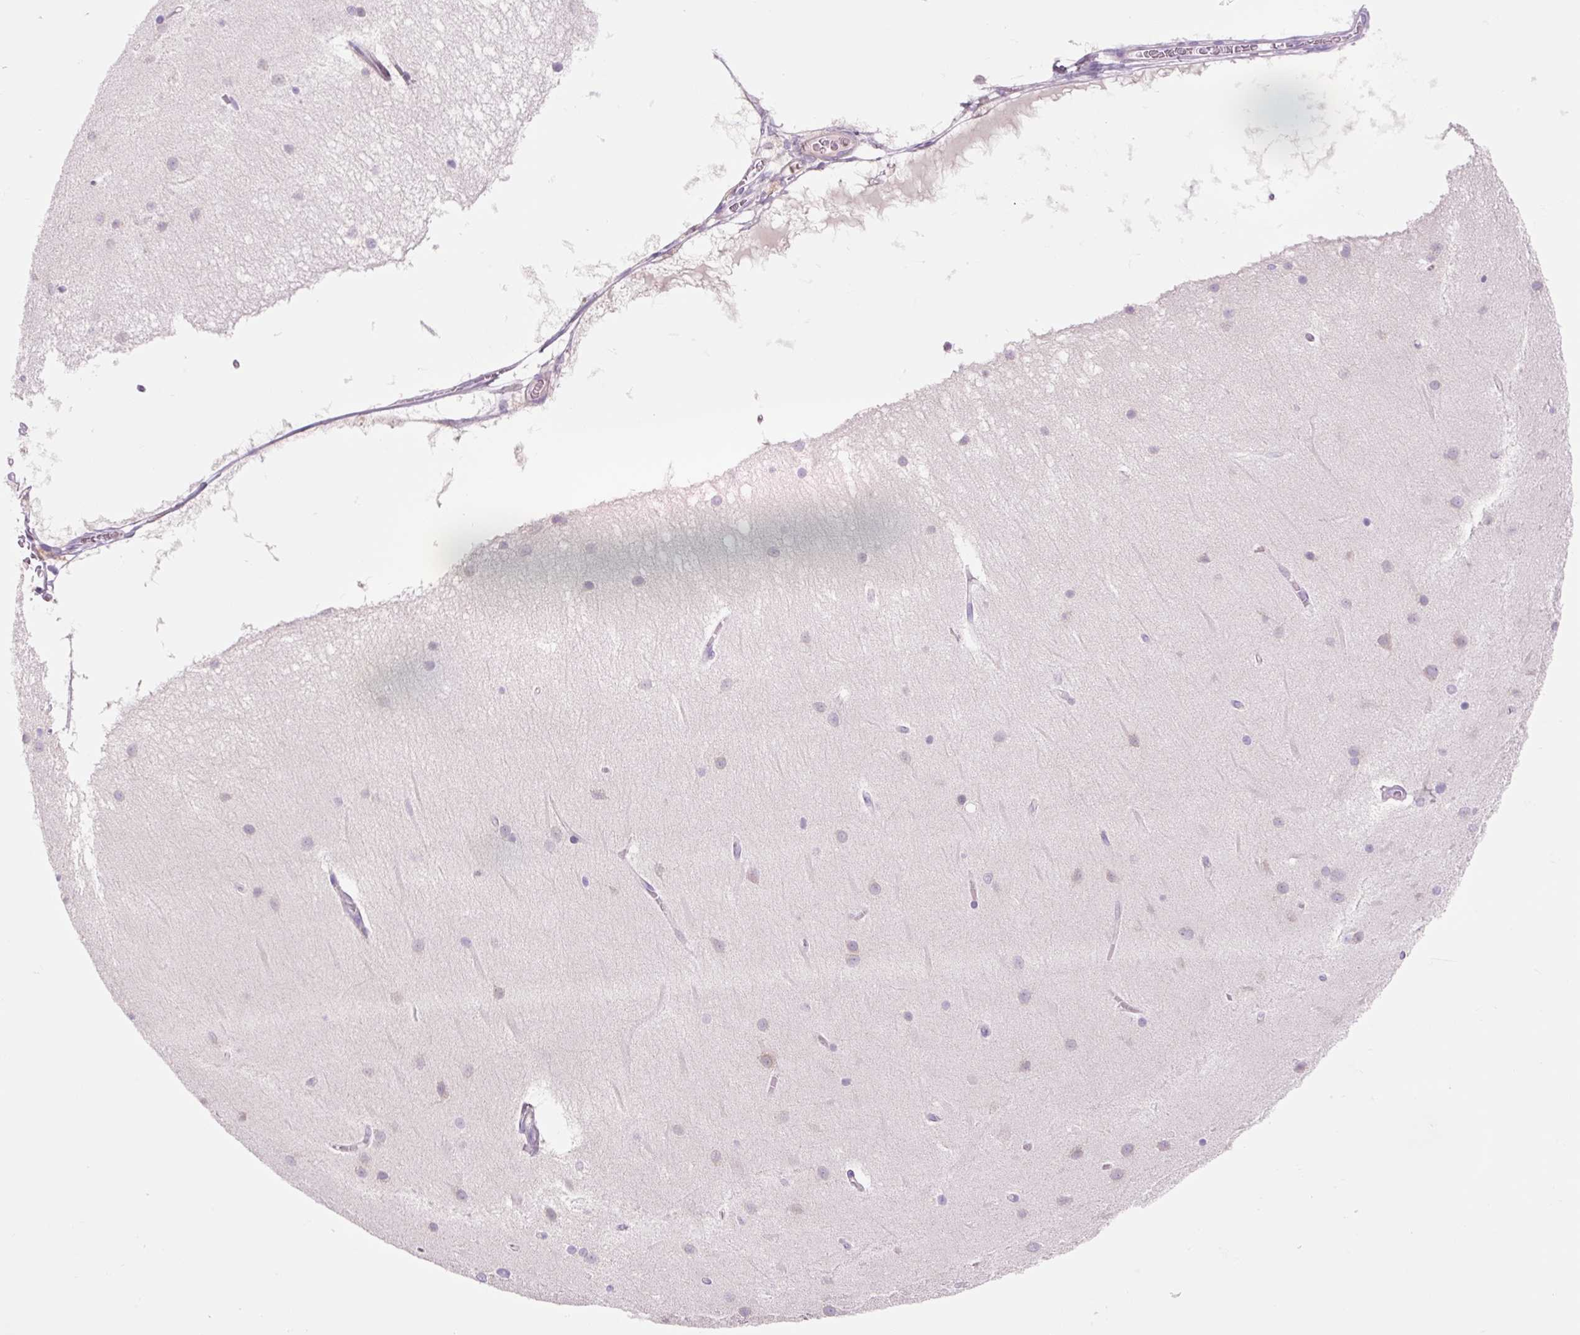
{"staining": {"intensity": "negative", "quantity": "none", "location": "none"}, "tissue": "cerebellum", "cell_type": "Cells in granular layer", "image_type": "normal", "snomed": [{"axis": "morphology", "description": "Normal tissue, NOS"}, {"axis": "topography", "description": "Cerebellum"}], "caption": "DAB (3,3'-diaminobenzidine) immunohistochemical staining of benign cerebellum shows no significant expression in cells in granular layer.", "gene": "CELF6", "patient": {"sex": "female", "age": 54}}